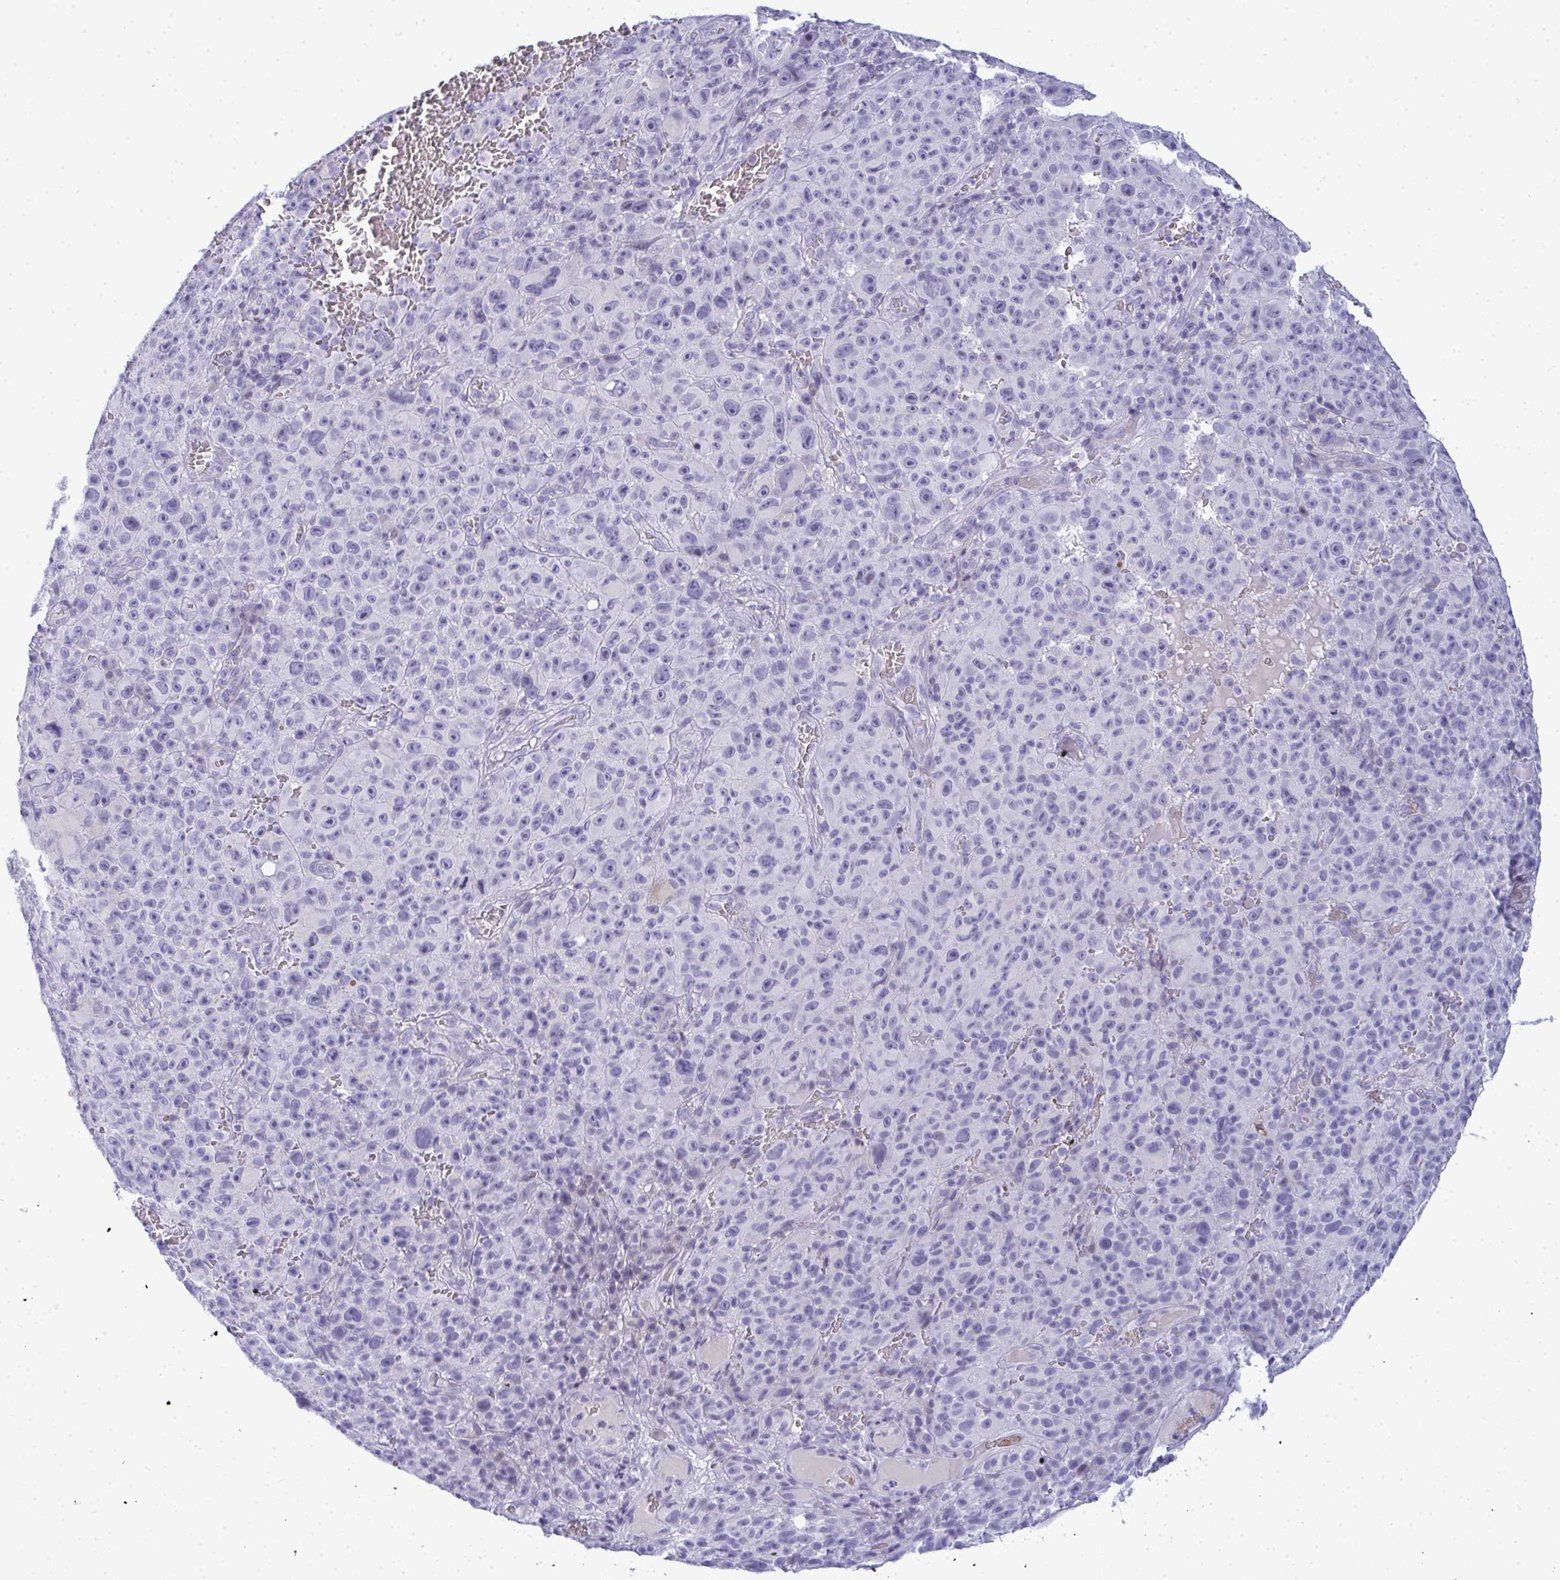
{"staining": {"intensity": "negative", "quantity": "none", "location": "none"}, "tissue": "melanoma", "cell_type": "Tumor cells", "image_type": "cancer", "snomed": [{"axis": "morphology", "description": "Malignant melanoma, NOS"}, {"axis": "topography", "description": "Skin"}], "caption": "Human malignant melanoma stained for a protein using IHC exhibits no positivity in tumor cells.", "gene": "ZNF182", "patient": {"sex": "female", "age": 82}}